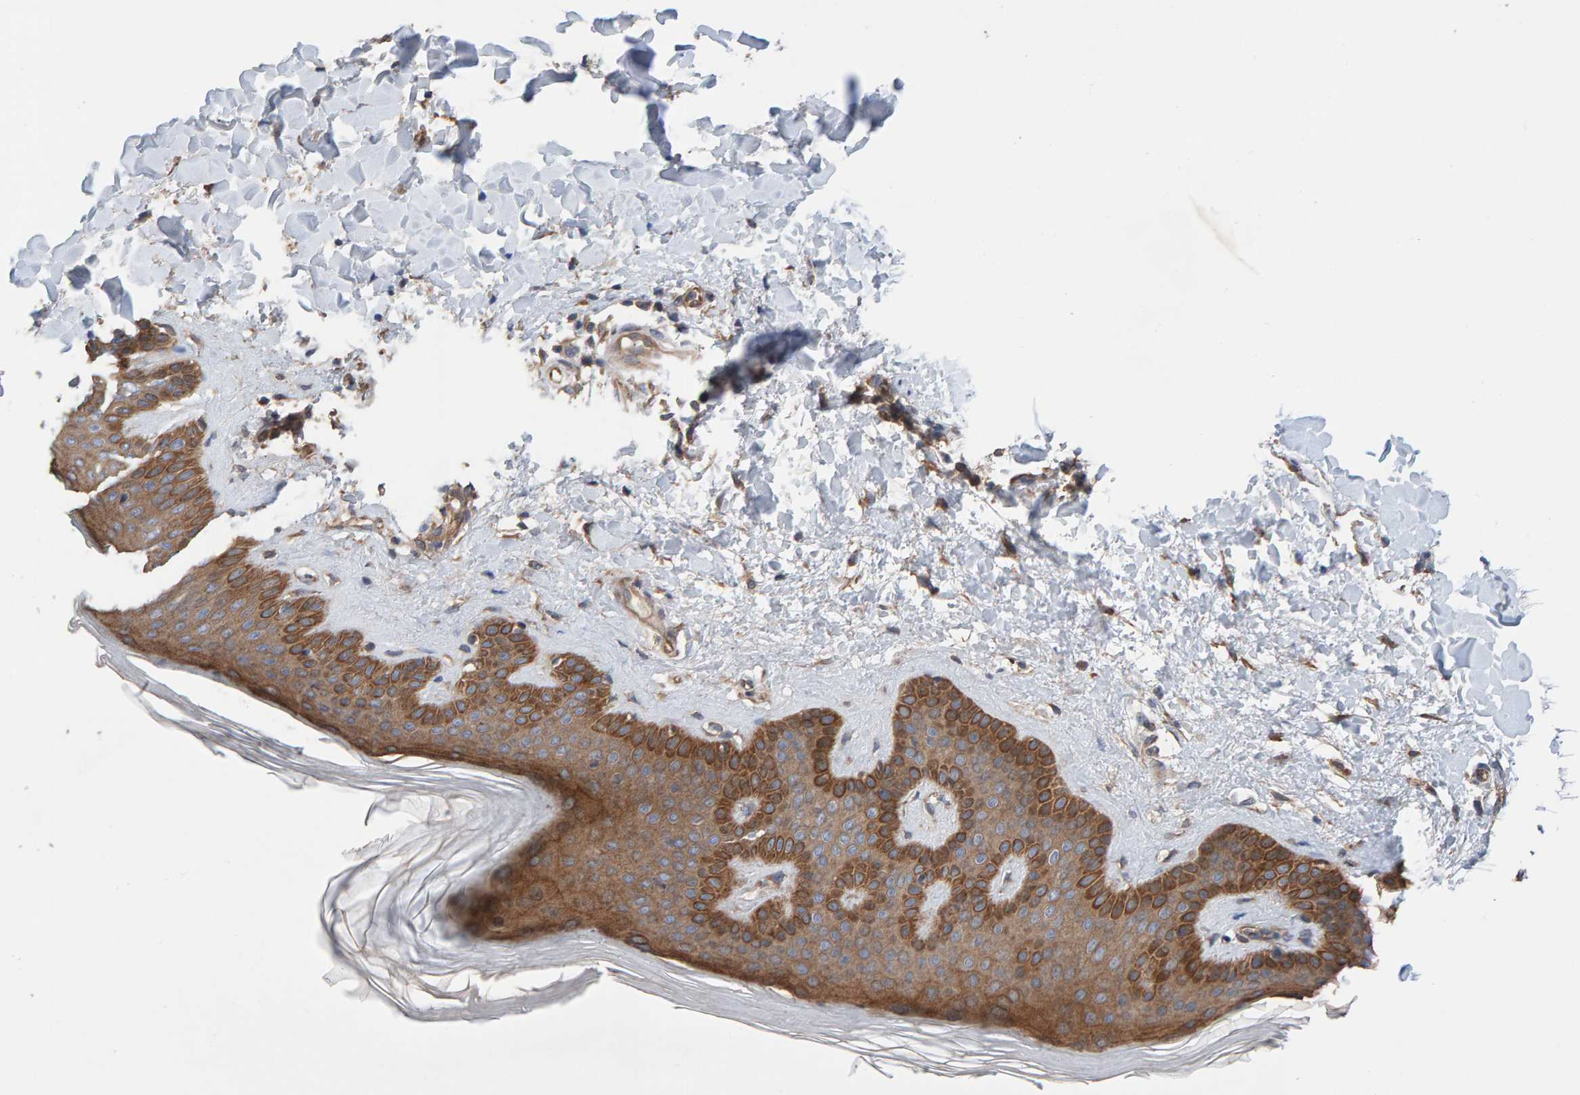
{"staining": {"intensity": "moderate", "quantity": ">75%", "location": "cytoplasmic/membranous"}, "tissue": "skin", "cell_type": "Fibroblasts", "image_type": "normal", "snomed": [{"axis": "morphology", "description": "Normal tissue, NOS"}, {"axis": "morphology", "description": "Malignant melanoma, Metastatic site"}, {"axis": "topography", "description": "Skin"}], "caption": "A high-resolution histopathology image shows IHC staining of benign skin, which reveals moderate cytoplasmic/membranous expression in approximately >75% of fibroblasts.", "gene": "LRSAM1", "patient": {"sex": "male", "age": 41}}